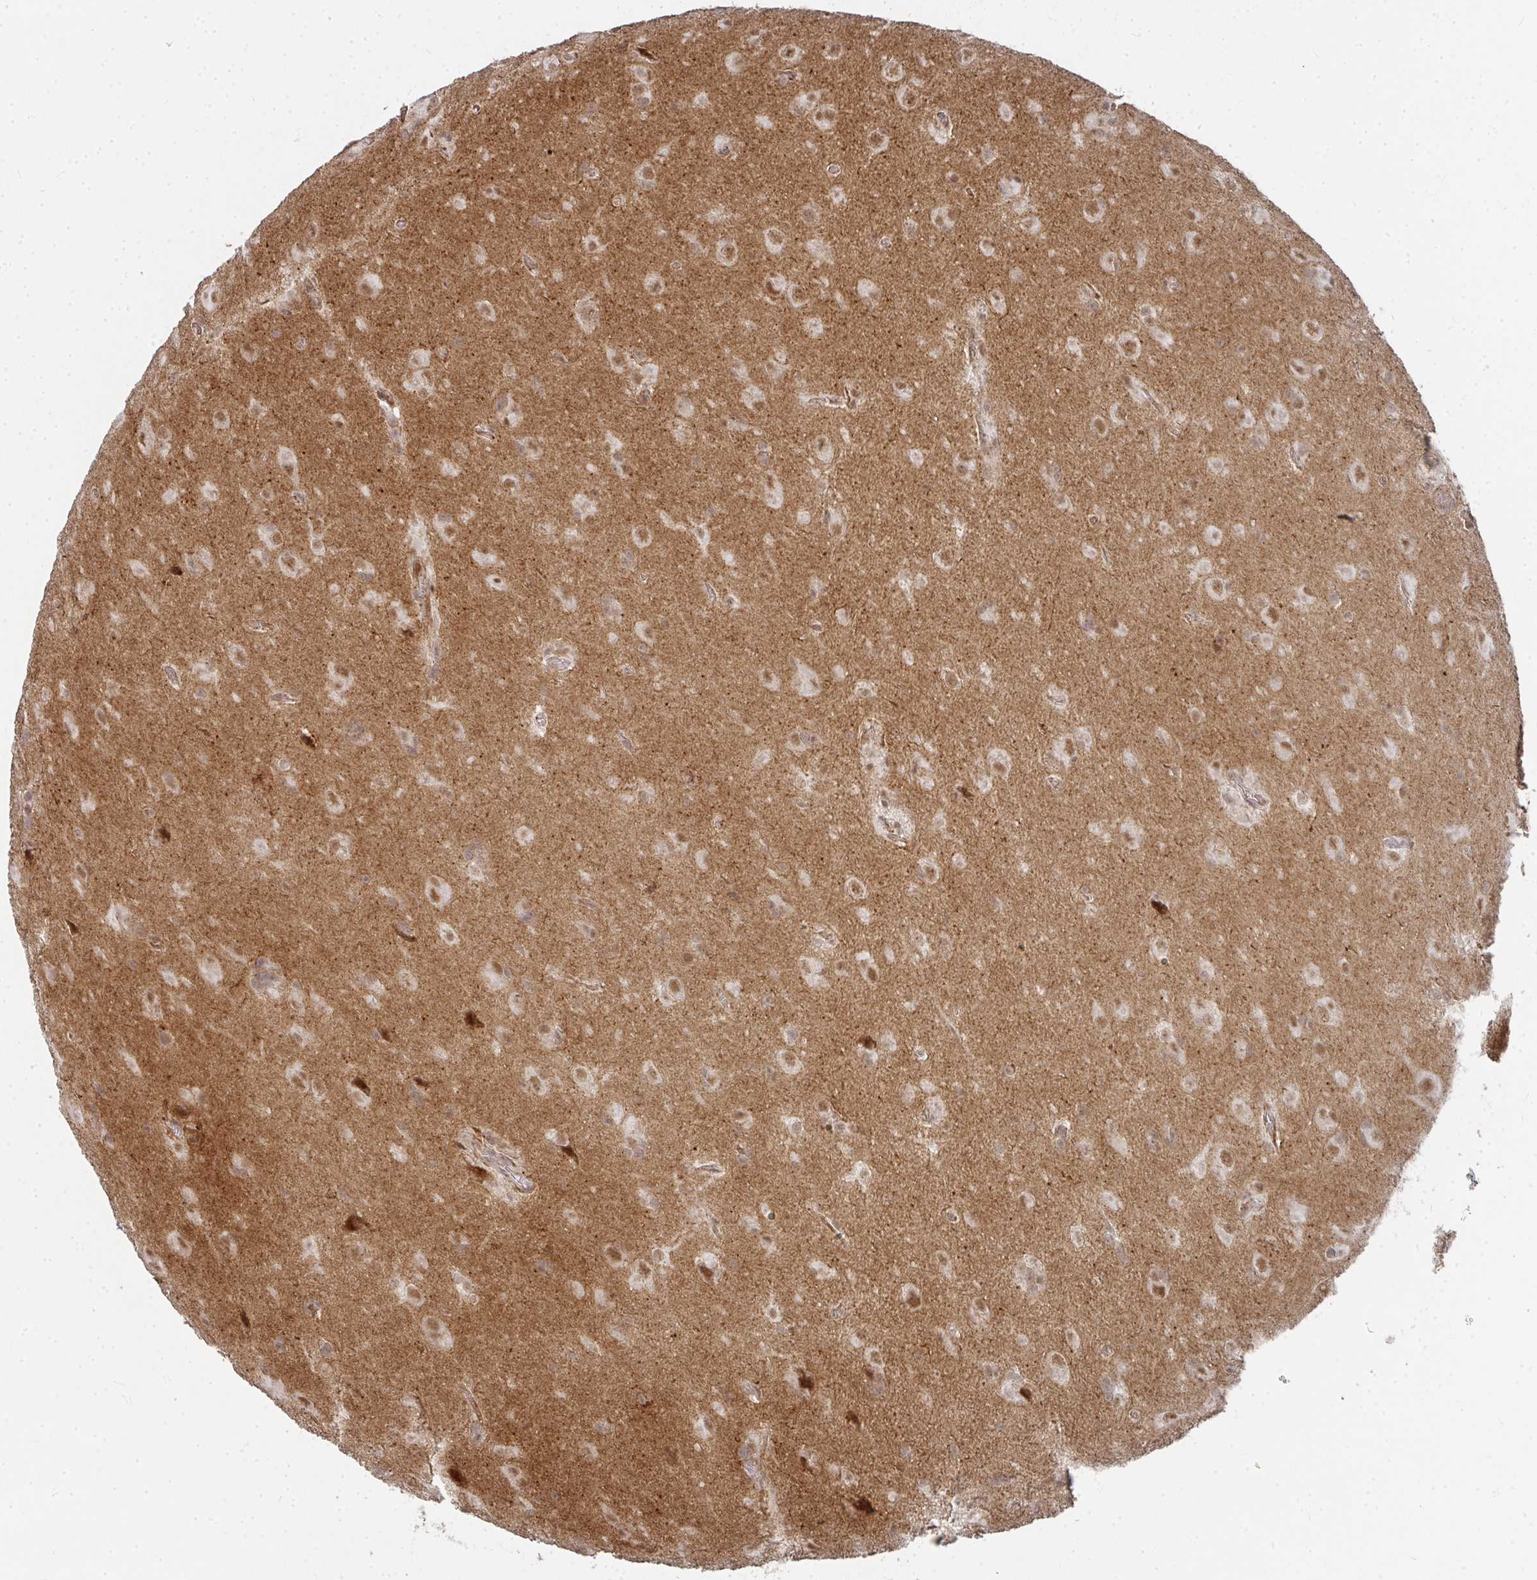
{"staining": {"intensity": "moderate", "quantity": ">75%", "location": "nuclear"}, "tissue": "glioma", "cell_type": "Tumor cells", "image_type": "cancer", "snomed": [{"axis": "morphology", "description": "Glioma, malignant, Low grade"}, {"axis": "topography", "description": "Brain"}], "caption": "Tumor cells display moderate nuclear positivity in about >75% of cells in malignant low-grade glioma.", "gene": "RBBP5", "patient": {"sex": "male", "age": 58}}